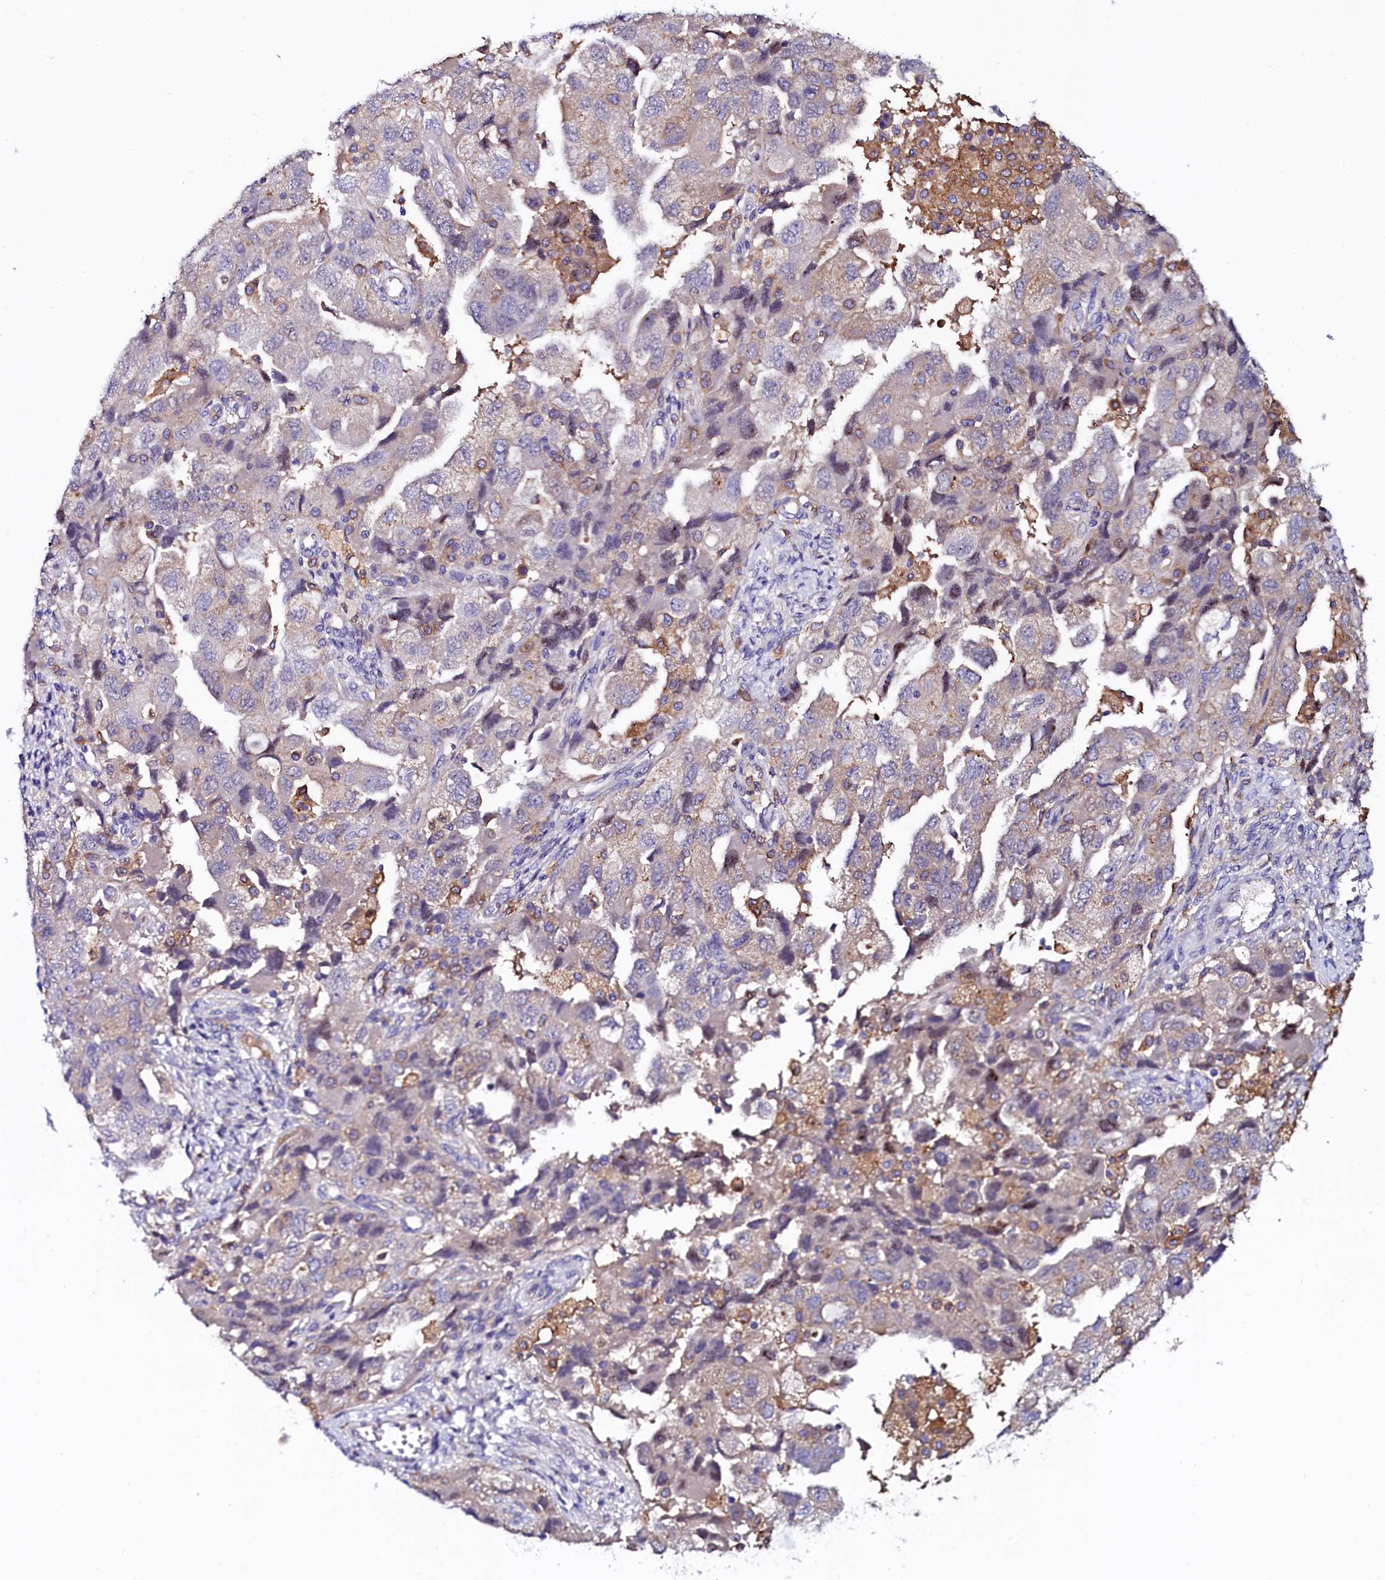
{"staining": {"intensity": "weak", "quantity": "<25%", "location": "cytoplasmic/membranous"}, "tissue": "ovarian cancer", "cell_type": "Tumor cells", "image_type": "cancer", "snomed": [{"axis": "morphology", "description": "Carcinoma, NOS"}, {"axis": "morphology", "description": "Cystadenocarcinoma, serous, NOS"}, {"axis": "topography", "description": "Ovary"}], "caption": "The image demonstrates no significant staining in tumor cells of serous cystadenocarcinoma (ovarian).", "gene": "OTOL1", "patient": {"sex": "female", "age": 69}}